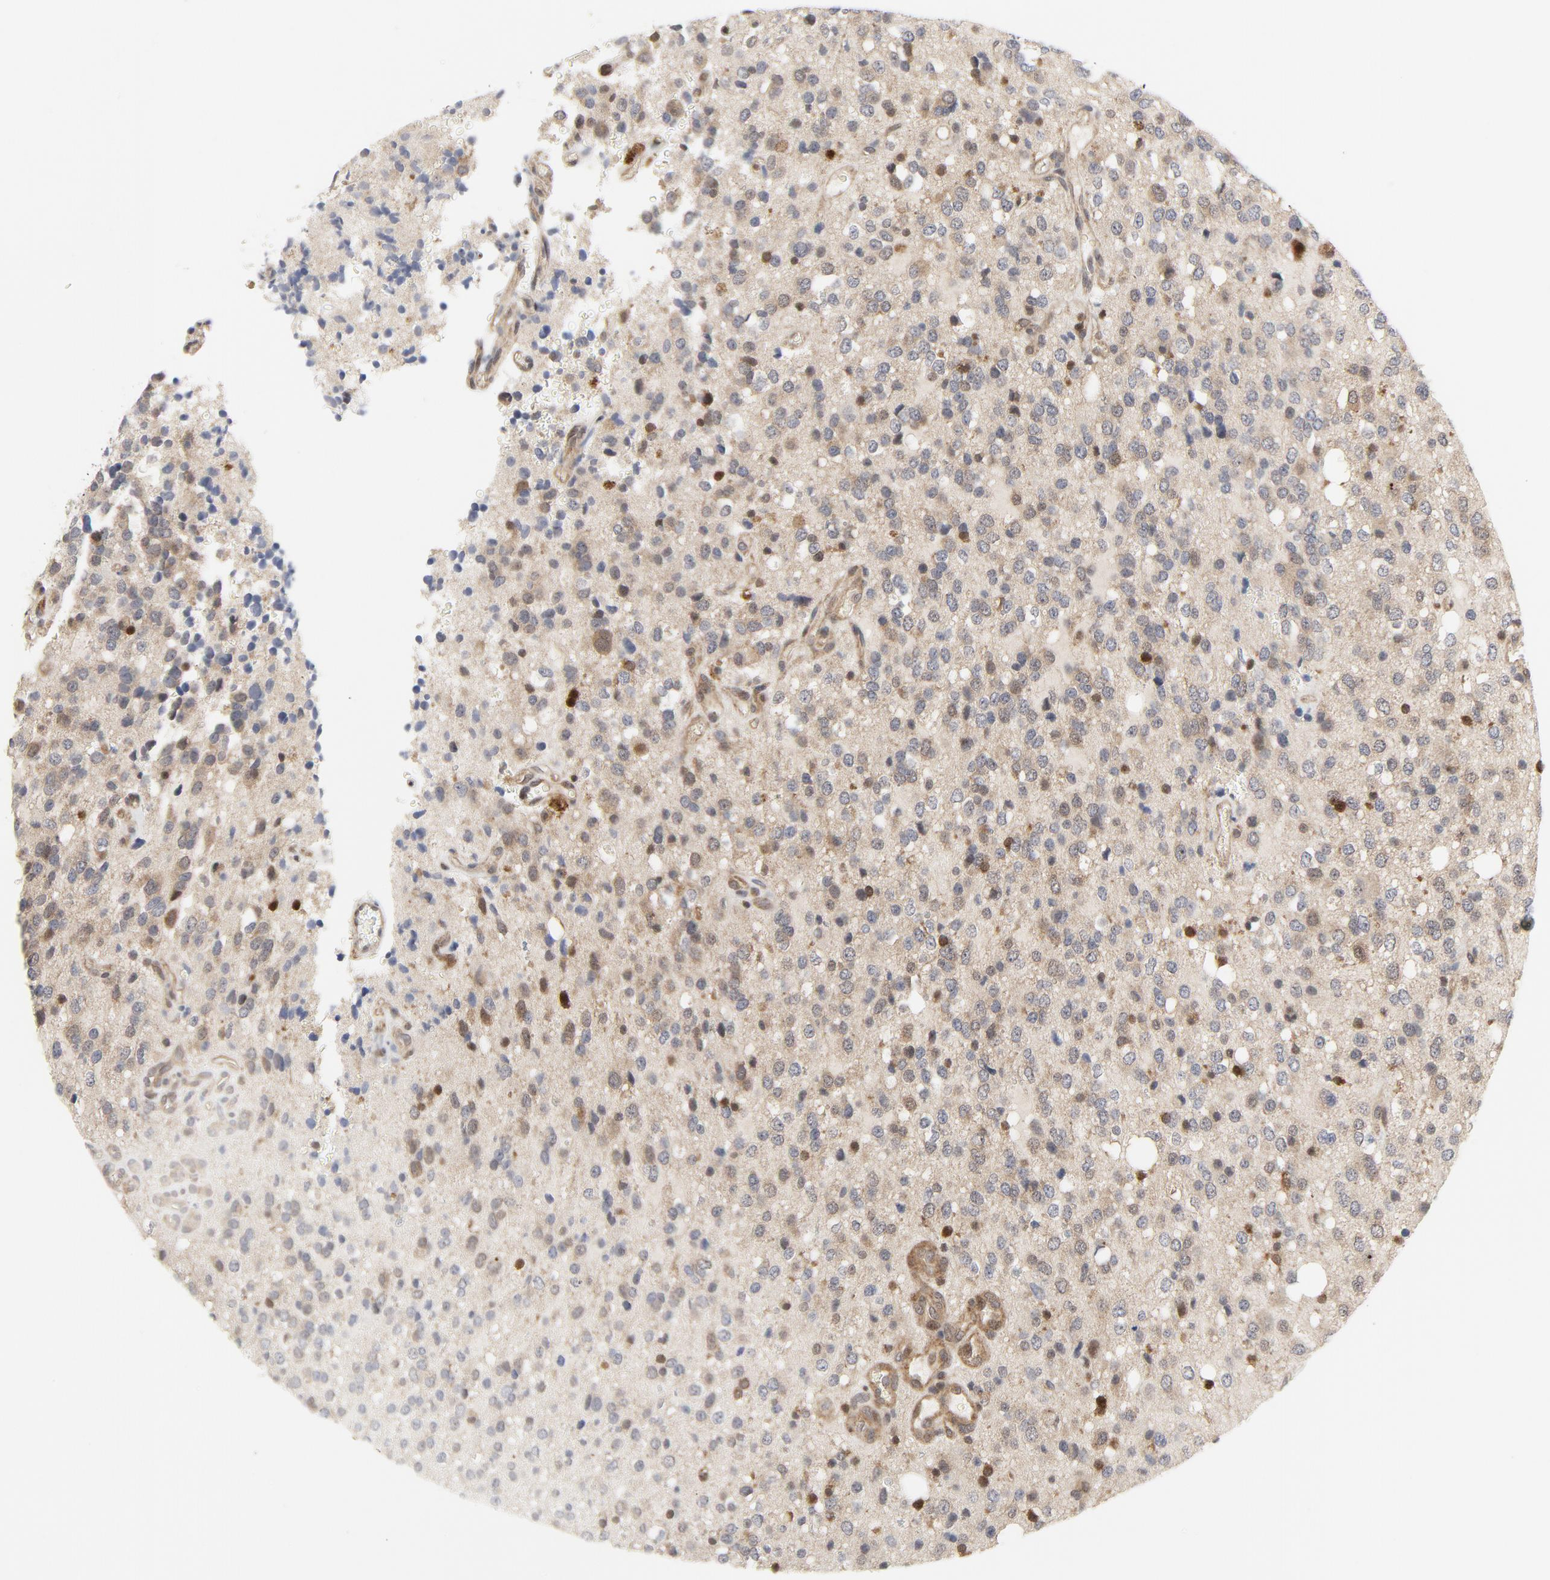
{"staining": {"intensity": "moderate", "quantity": ">75%", "location": "cytoplasmic/membranous,nuclear"}, "tissue": "glioma", "cell_type": "Tumor cells", "image_type": "cancer", "snomed": [{"axis": "morphology", "description": "Glioma, malignant, High grade"}, {"axis": "topography", "description": "Brain"}], "caption": "DAB (3,3'-diaminobenzidine) immunohistochemical staining of human glioma reveals moderate cytoplasmic/membranous and nuclear protein positivity in approximately >75% of tumor cells.", "gene": "MAP2K7", "patient": {"sex": "male", "age": 47}}